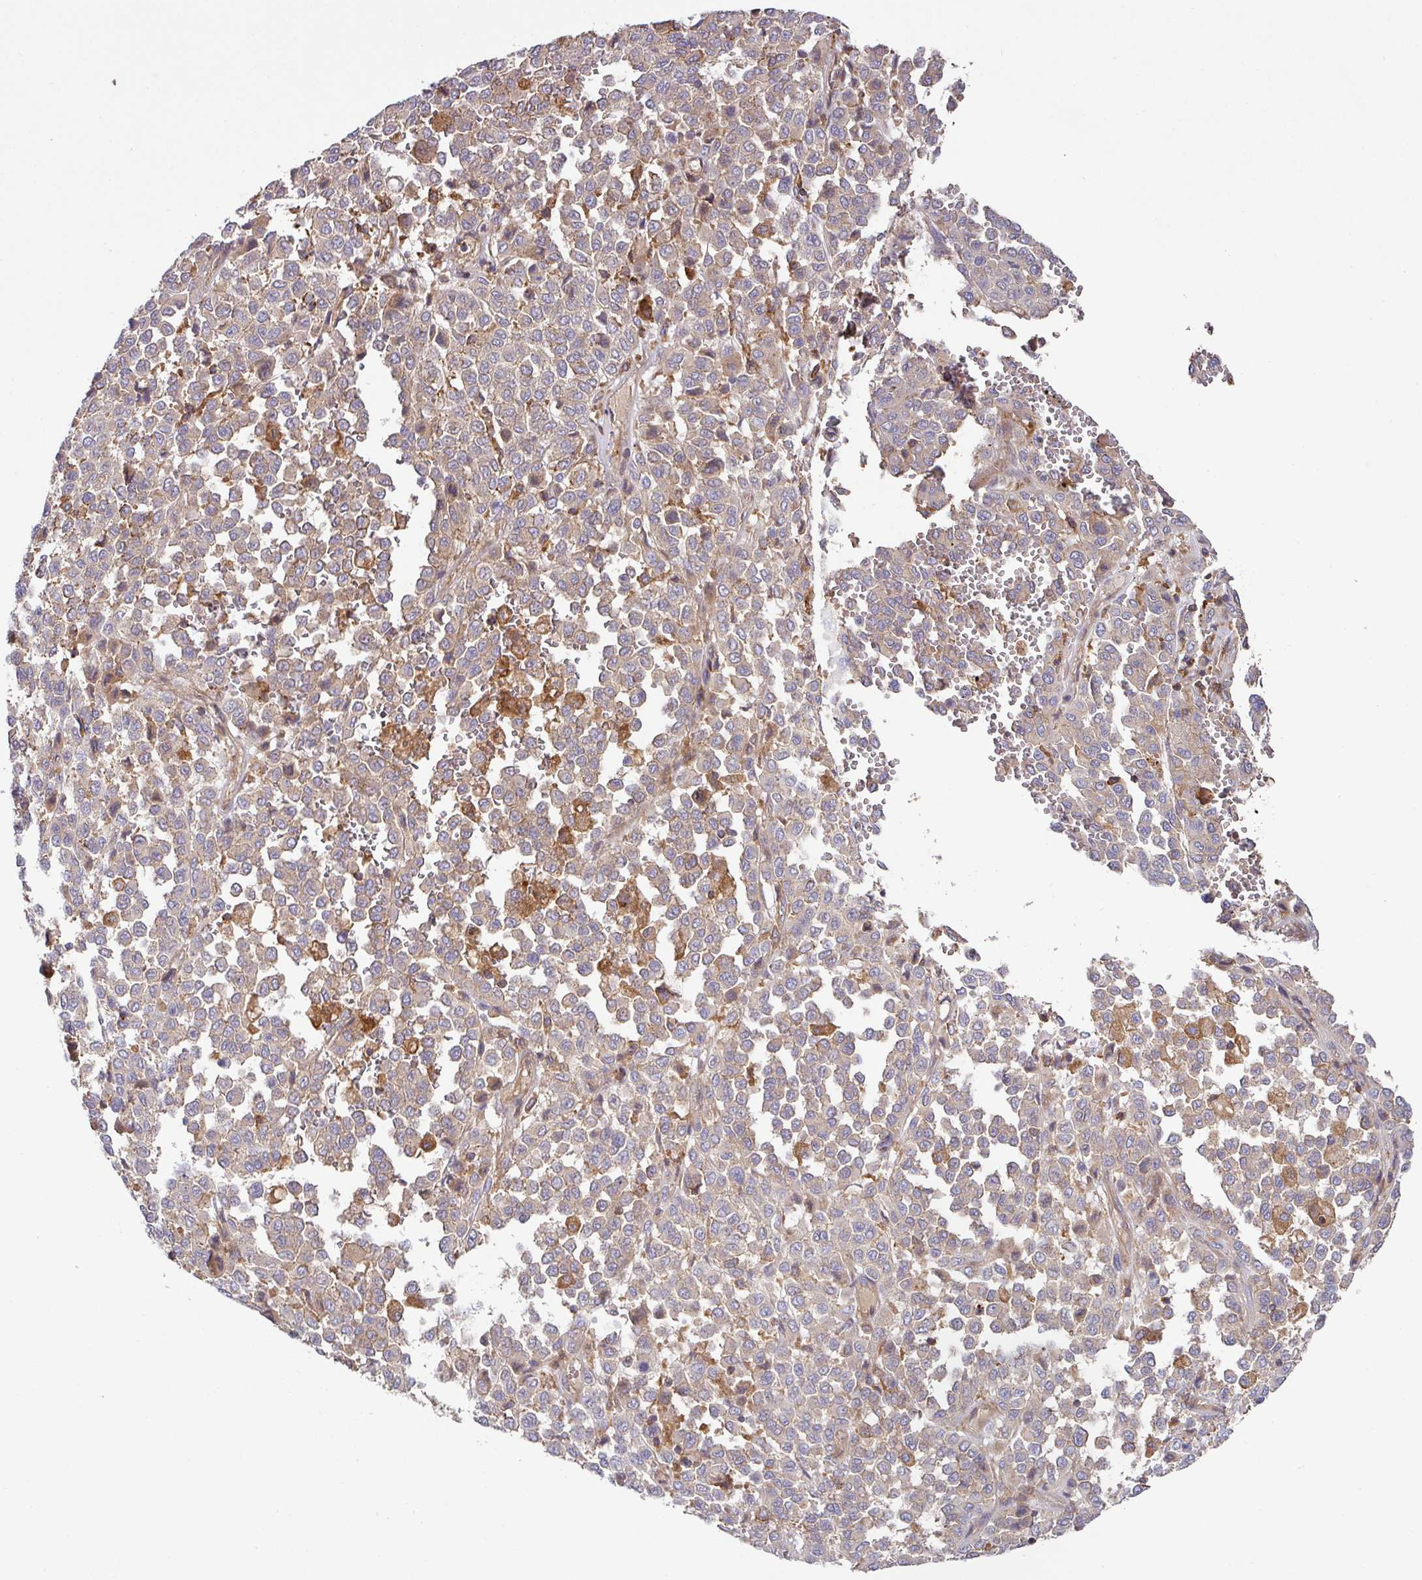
{"staining": {"intensity": "moderate", "quantity": "<25%", "location": "cytoplasmic/membranous"}, "tissue": "melanoma", "cell_type": "Tumor cells", "image_type": "cancer", "snomed": [{"axis": "morphology", "description": "Malignant melanoma, Metastatic site"}, {"axis": "topography", "description": "Pancreas"}], "caption": "Protein expression analysis of human melanoma reveals moderate cytoplasmic/membranous positivity in about <25% of tumor cells.", "gene": "RIC1", "patient": {"sex": "female", "age": 30}}